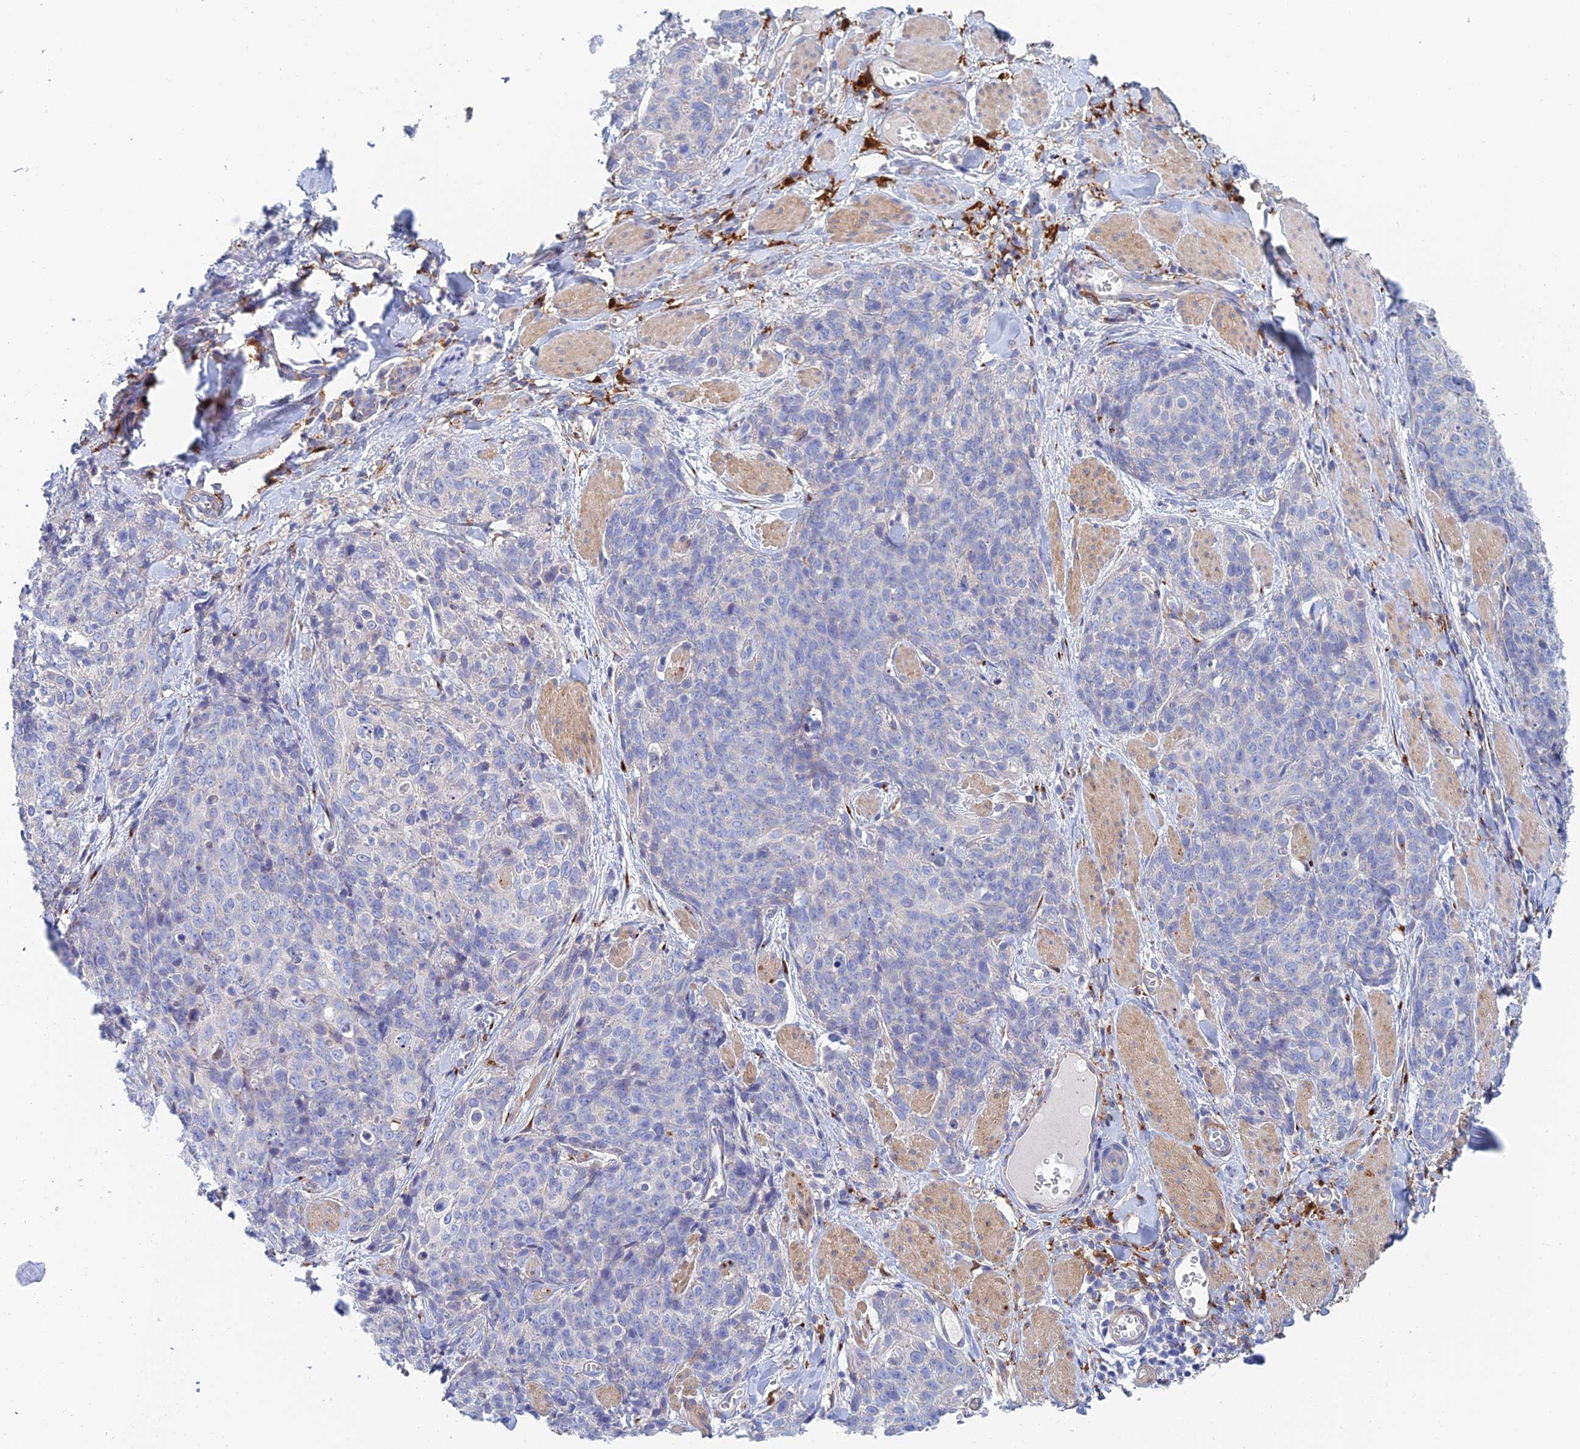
{"staining": {"intensity": "negative", "quantity": "none", "location": "none"}, "tissue": "skin cancer", "cell_type": "Tumor cells", "image_type": "cancer", "snomed": [{"axis": "morphology", "description": "Squamous cell carcinoma, NOS"}, {"axis": "topography", "description": "Skin"}, {"axis": "topography", "description": "Vulva"}], "caption": "There is no significant staining in tumor cells of skin squamous cell carcinoma. (IHC, brightfield microscopy, high magnification).", "gene": "SLC24A3", "patient": {"sex": "female", "age": 85}}